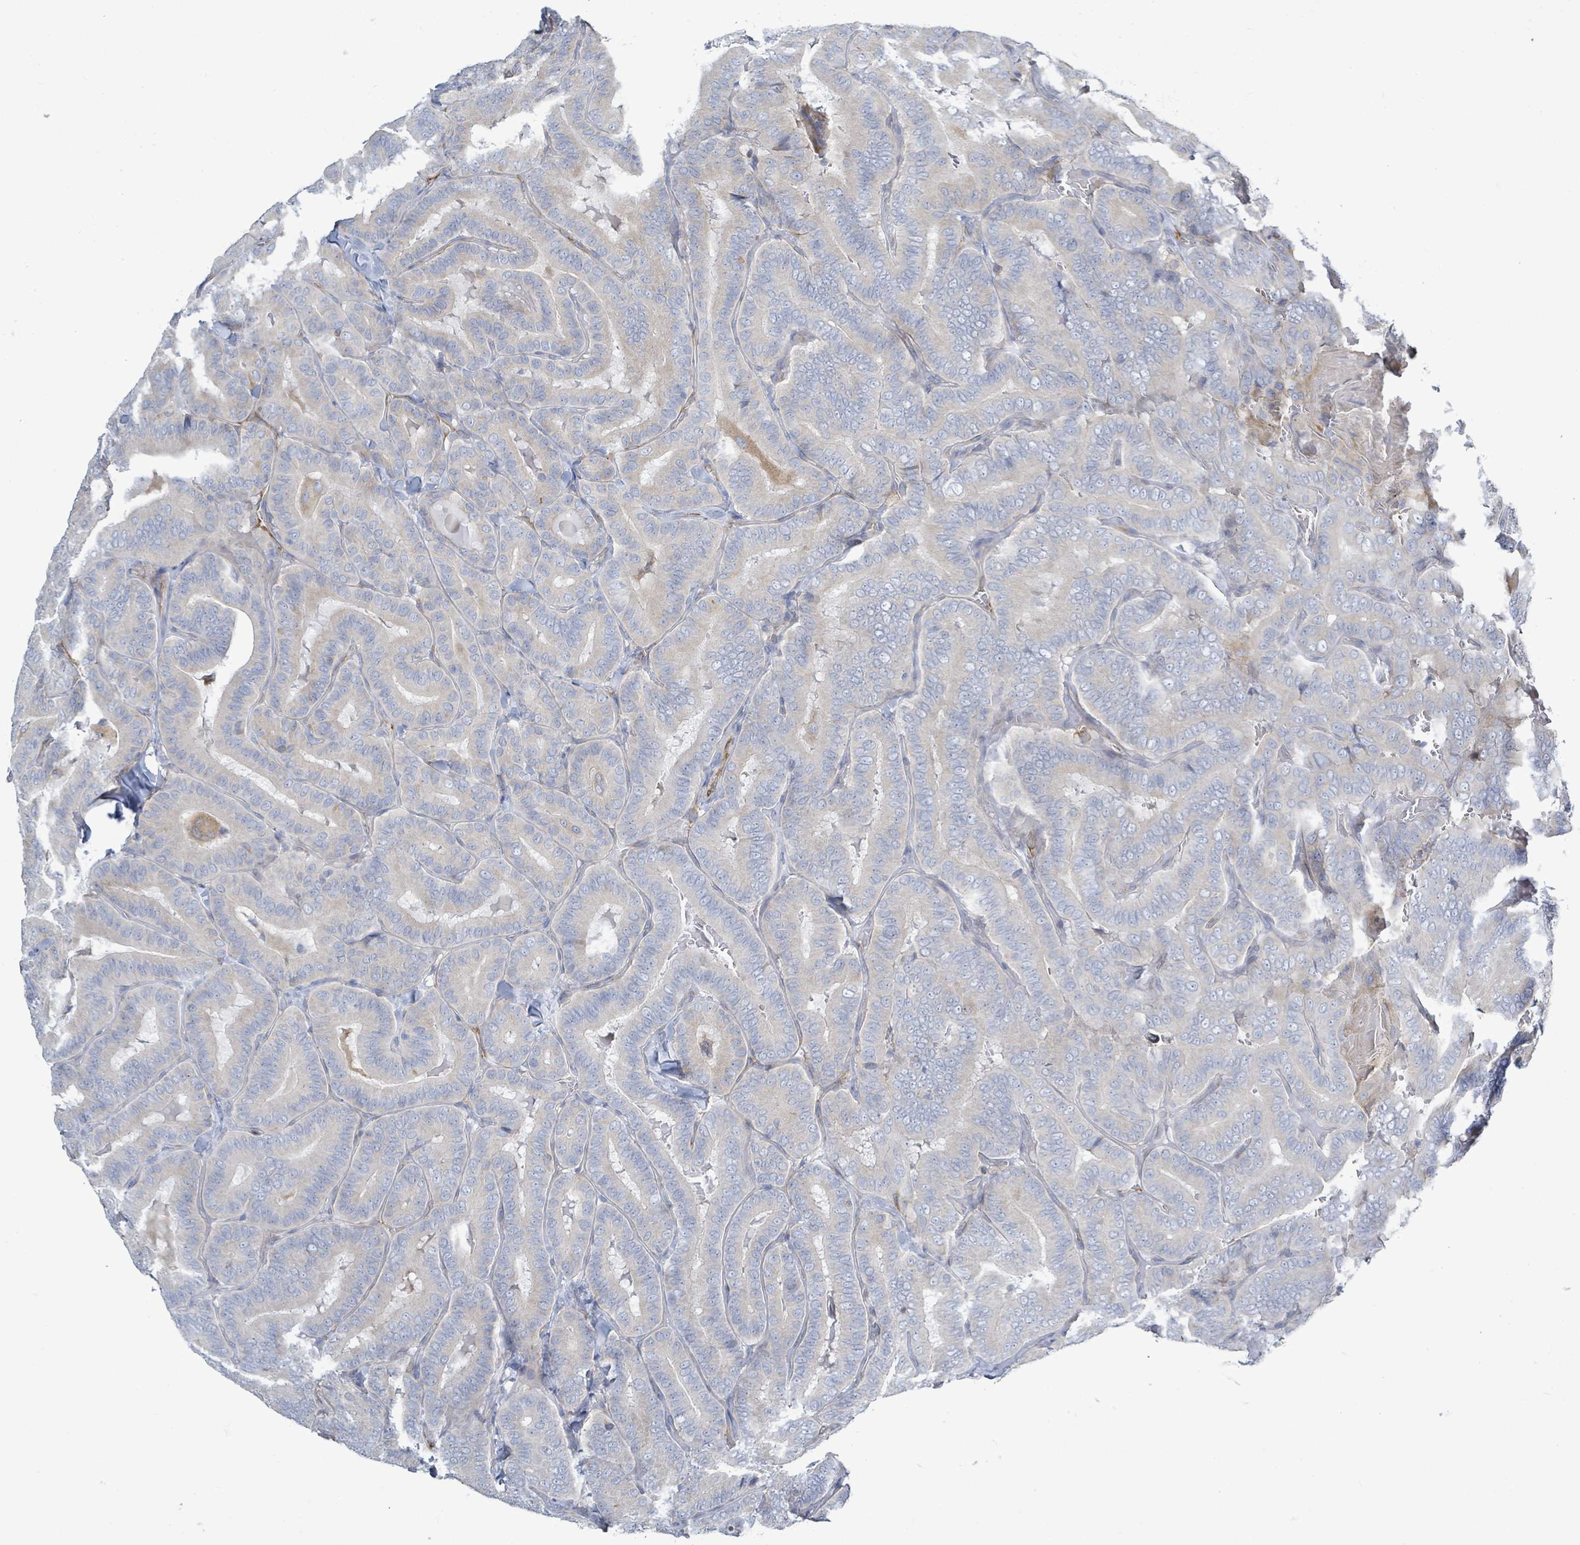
{"staining": {"intensity": "negative", "quantity": "none", "location": "none"}, "tissue": "thyroid cancer", "cell_type": "Tumor cells", "image_type": "cancer", "snomed": [{"axis": "morphology", "description": "Papillary adenocarcinoma, NOS"}, {"axis": "topography", "description": "Thyroid gland"}], "caption": "Tumor cells show no significant staining in thyroid papillary adenocarcinoma.", "gene": "SIRPB1", "patient": {"sex": "male", "age": 61}}